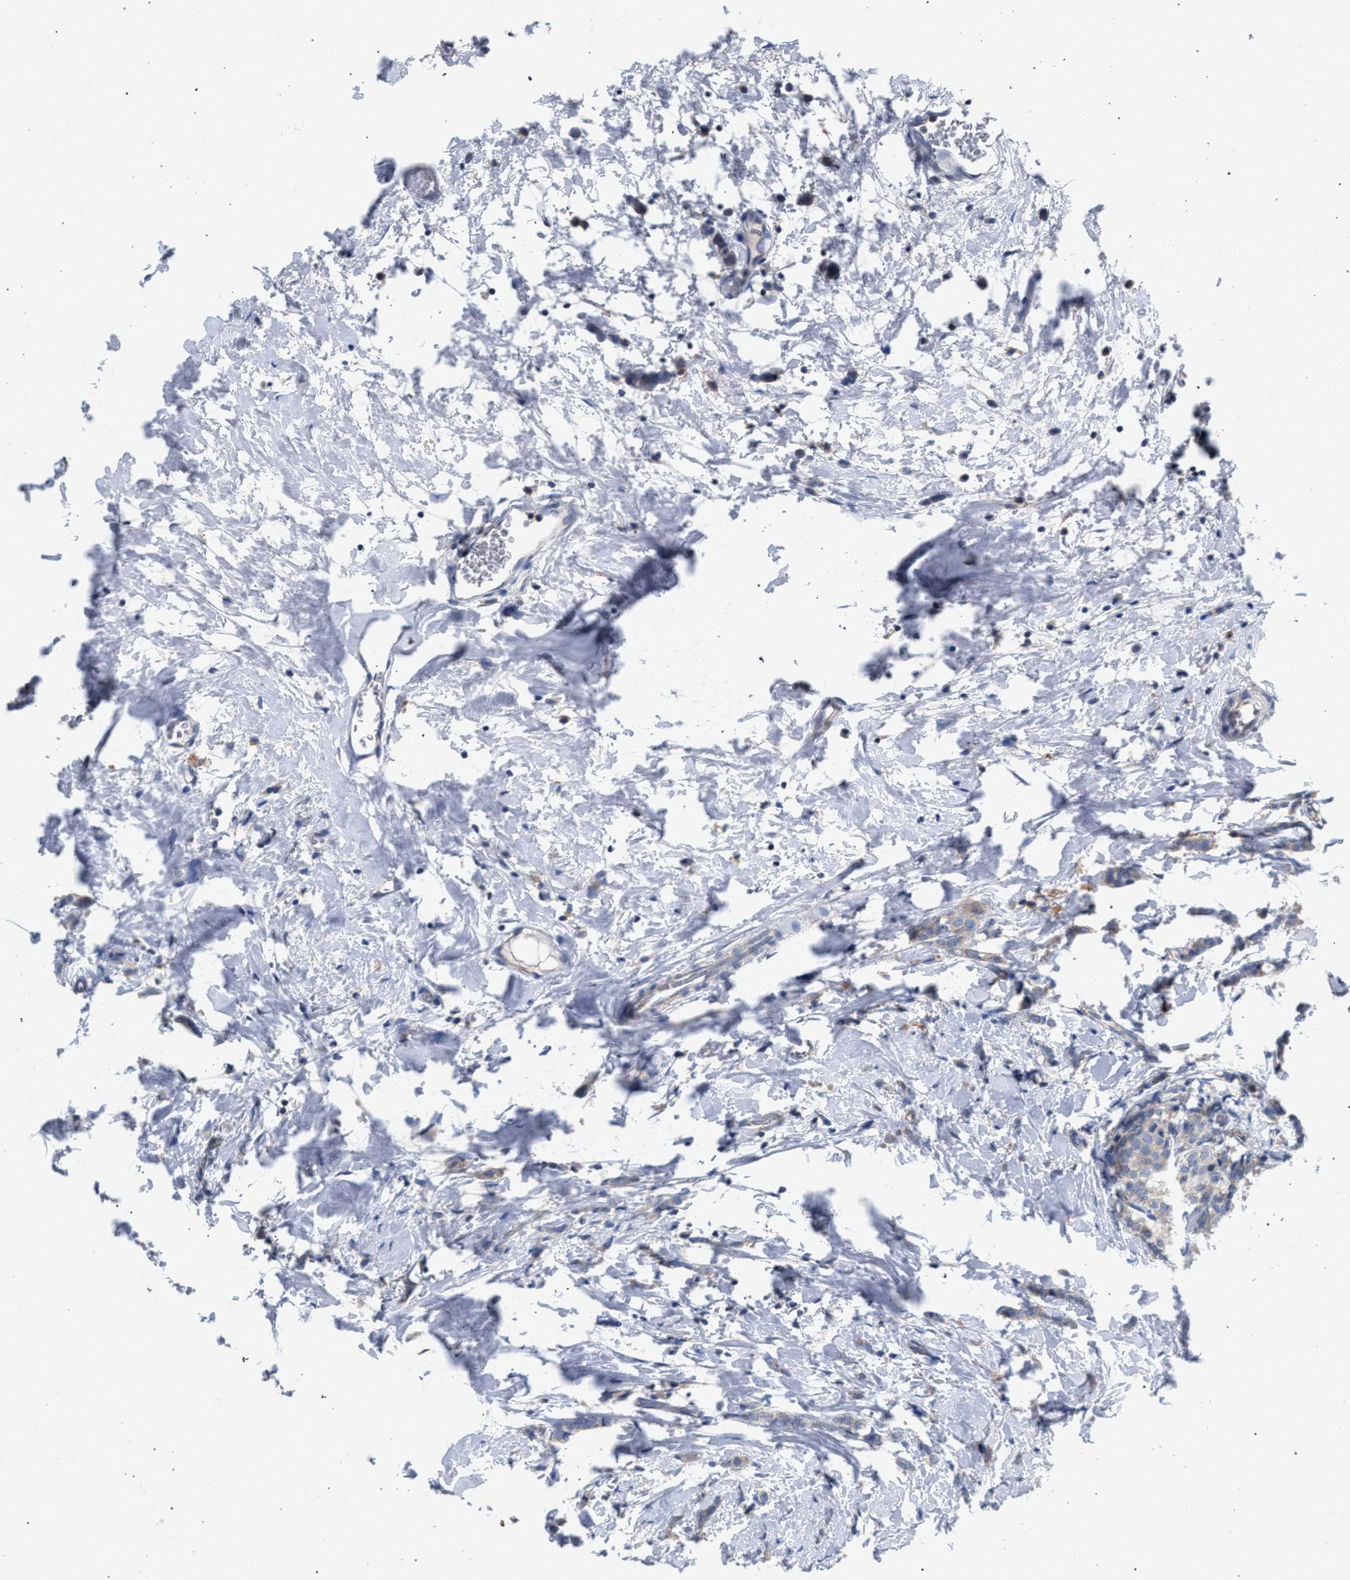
{"staining": {"intensity": "weak", "quantity": "<25%", "location": "cytoplasmic/membranous"}, "tissue": "breast cancer", "cell_type": "Tumor cells", "image_type": "cancer", "snomed": [{"axis": "morphology", "description": "Lobular carcinoma"}, {"axis": "topography", "description": "Breast"}], "caption": "Tumor cells are negative for brown protein staining in lobular carcinoma (breast).", "gene": "VPS13A", "patient": {"sex": "female", "age": 60}}